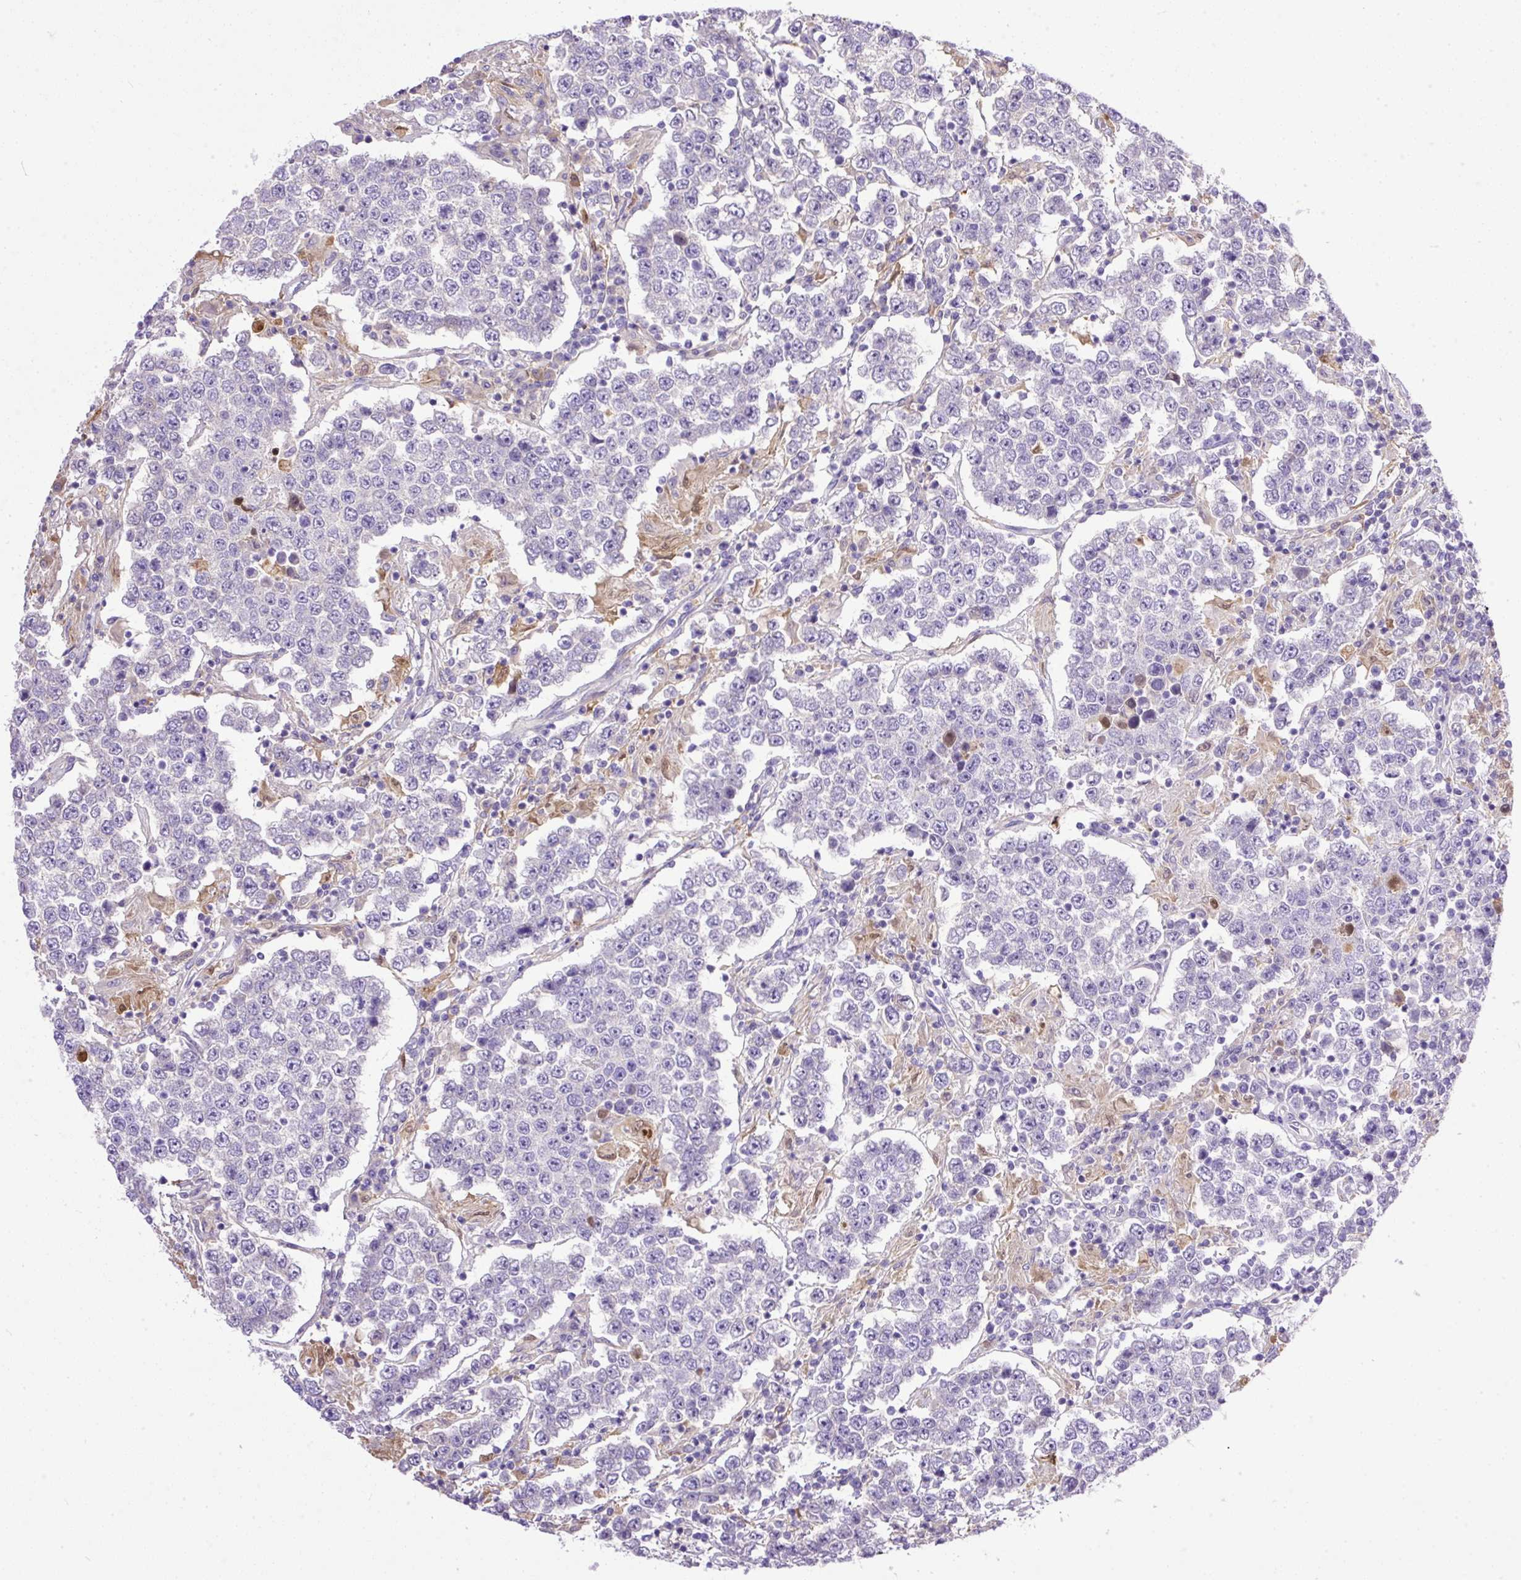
{"staining": {"intensity": "negative", "quantity": "none", "location": "none"}, "tissue": "testis cancer", "cell_type": "Tumor cells", "image_type": "cancer", "snomed": [{"axis": "morphology", "description": "Normal tissue, NOS"}, {"axis": "morphology", "description": "Urothelial carcinoma, High grade"}, {"axis": "morphology", "description": "Seminoma, NOS"}, {"axis": "morphology", "description": "Carcinoma, Embryonal, NOS"}, {"axis": "topography", "description": "Urinary bladder"}, {"axis": "topography", "description": "Testis"}], "caption": "IHC histopathology image of neoplastic tissue: human testis cancer stained with DAB (3,3'-diaminobenzidine) demonstrates no significant protein staining in tumor cells.", "gene": "CLEC3B", "patient": {"sex": "male", "age": 41}}